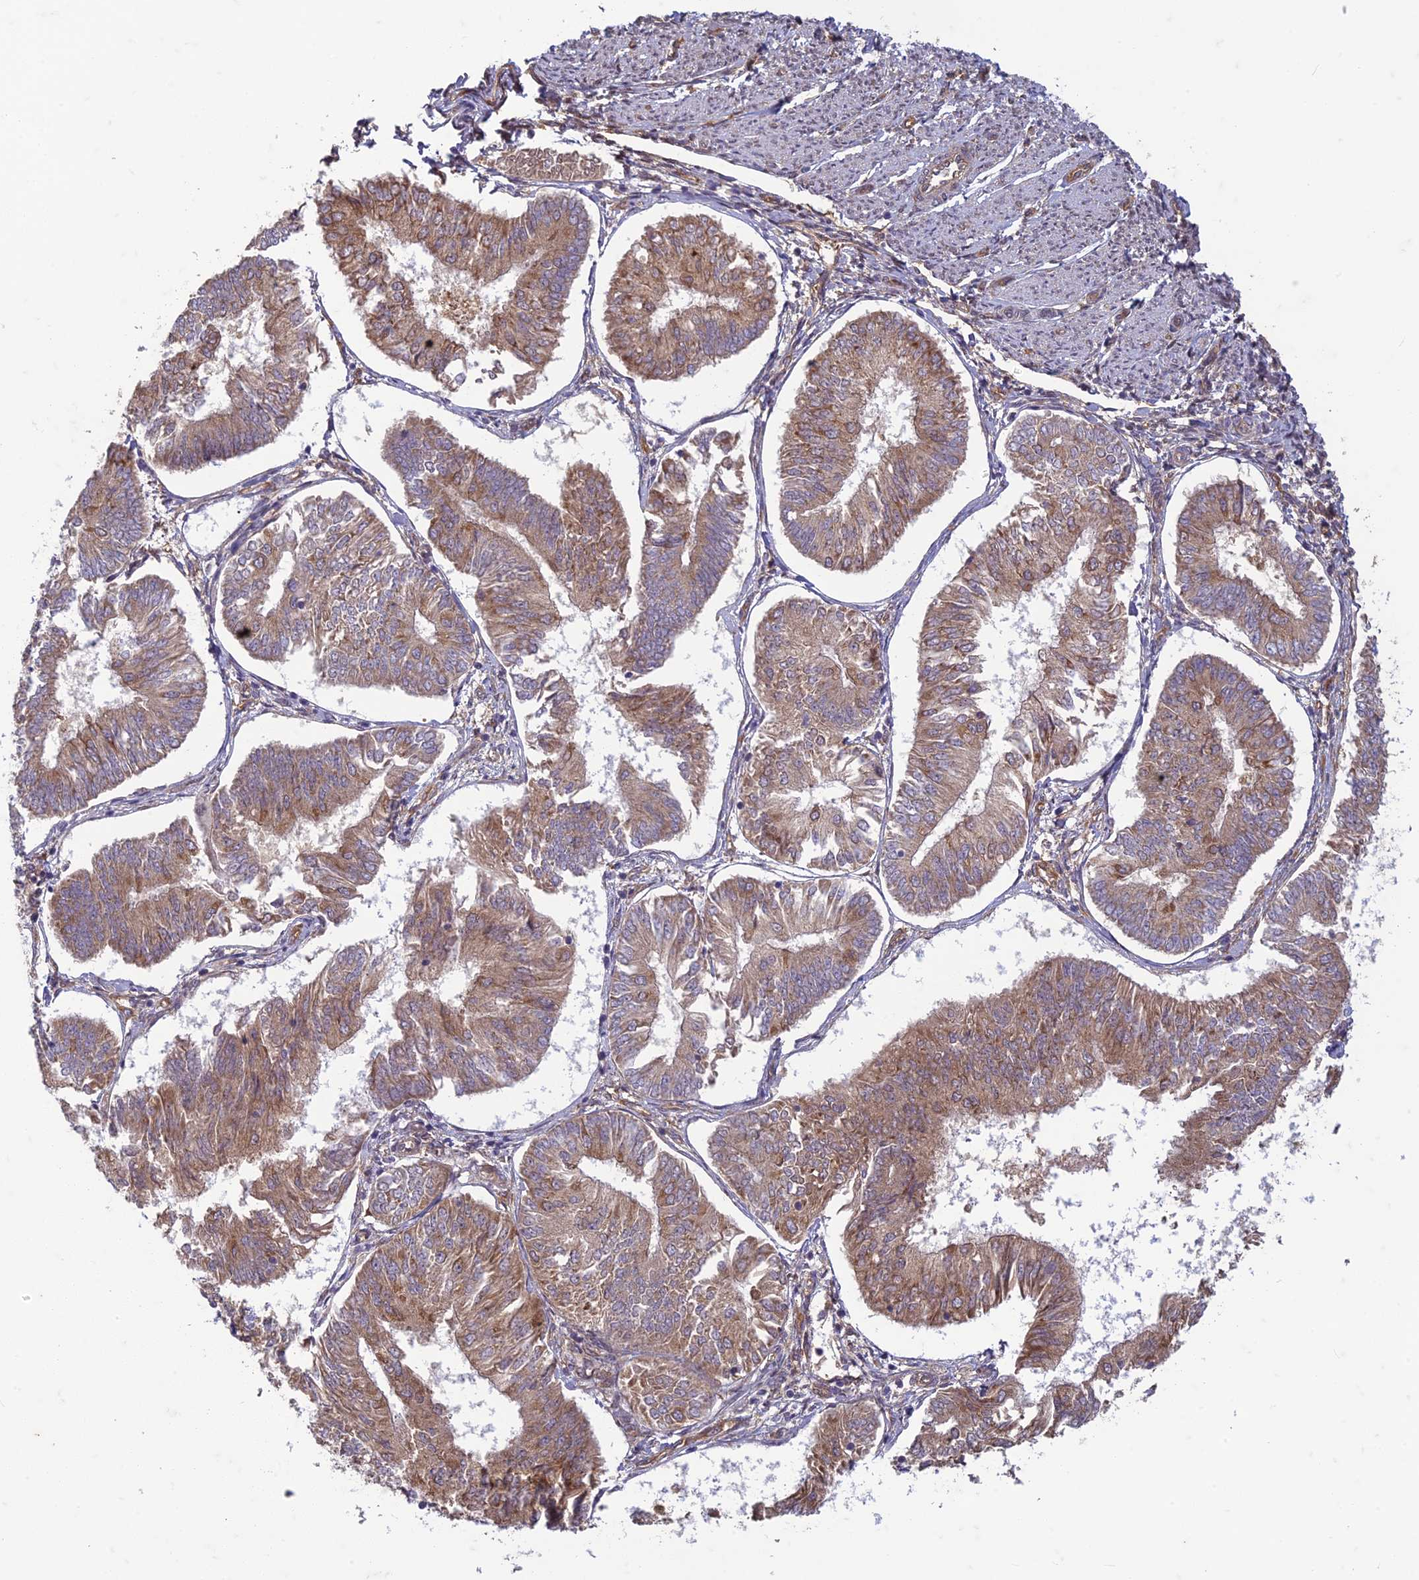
{"staining": {"intensity": "moderate", "quantity": ">75%", "location": "cytoplasmic/membranous"}, "tissue": "endometrial cancer", "cell_type": "Tumor cells", "image_type": "cancer", "snomed": [{"axis": "morphology", "description": "Adenocarcinoma, NOS"}, {"axis": "topography", "description": "Endometrium"}], "caption": "Protein analysis of endometrial cancer (adenocarcinoma) tissue reveals moderate cytoplasmic/membranous expression in approximately >75% of tumor cells.", "gene": "TCF25", "patient": {"sex": "female", "age": 58}}